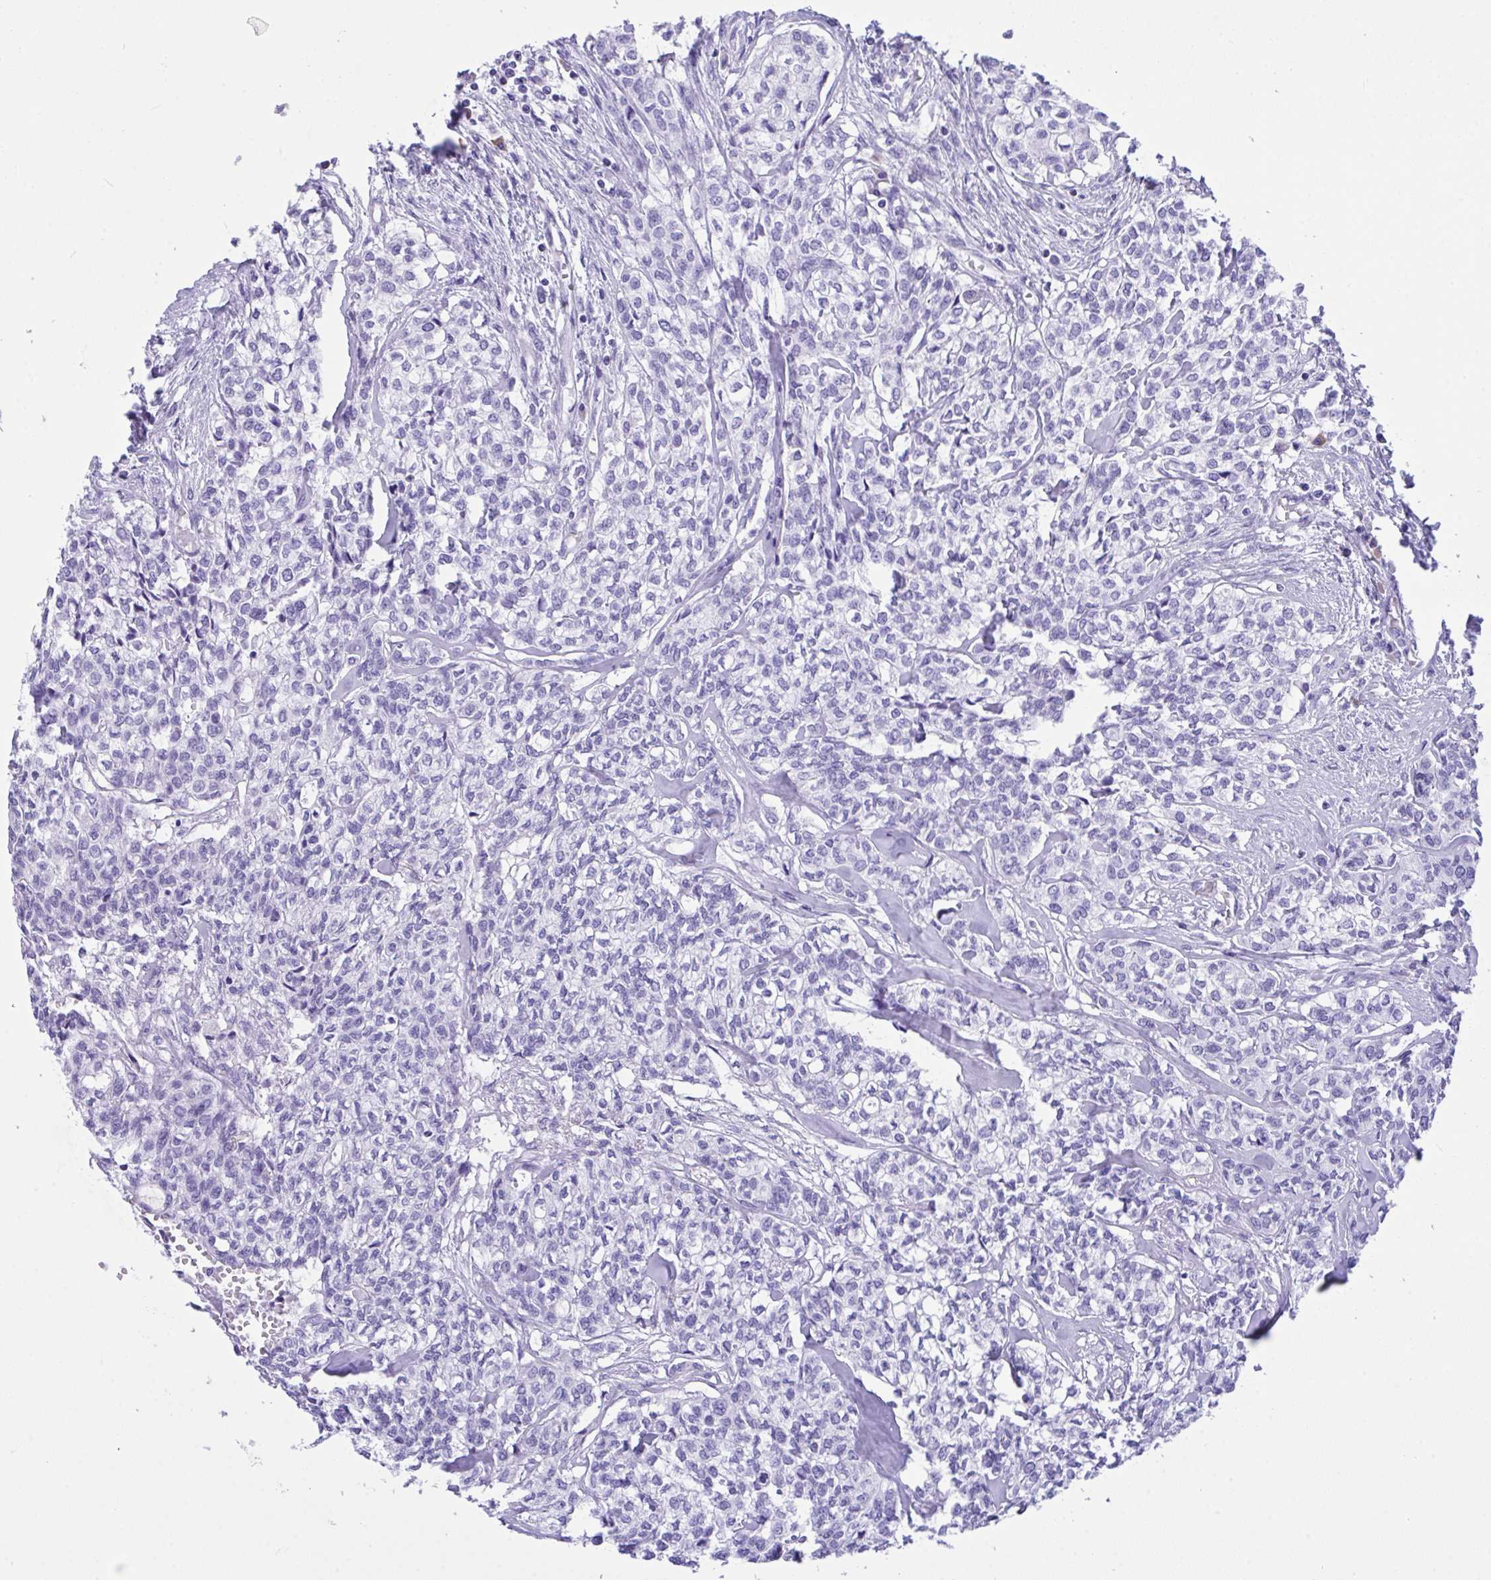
{"staining": {"intensity": "negative", "quantity": "none", "location": "none"}, "tissue": "head and neck cancer", "cell_type": "Tumor cells", "image_type": "cancer", "snomed": [{"axis": "morphology", "description": "Adenocarcinoma, NOS"}, {"axis": "topography", "description": "Head-Neck"}], "caption": "This is an IHC photomicrograph of head and neck cancer (adenocarcinoma). There is no expression in tumor cells.", "gene": "BEST4", "patient": {"sex": "male", "age": 81}}